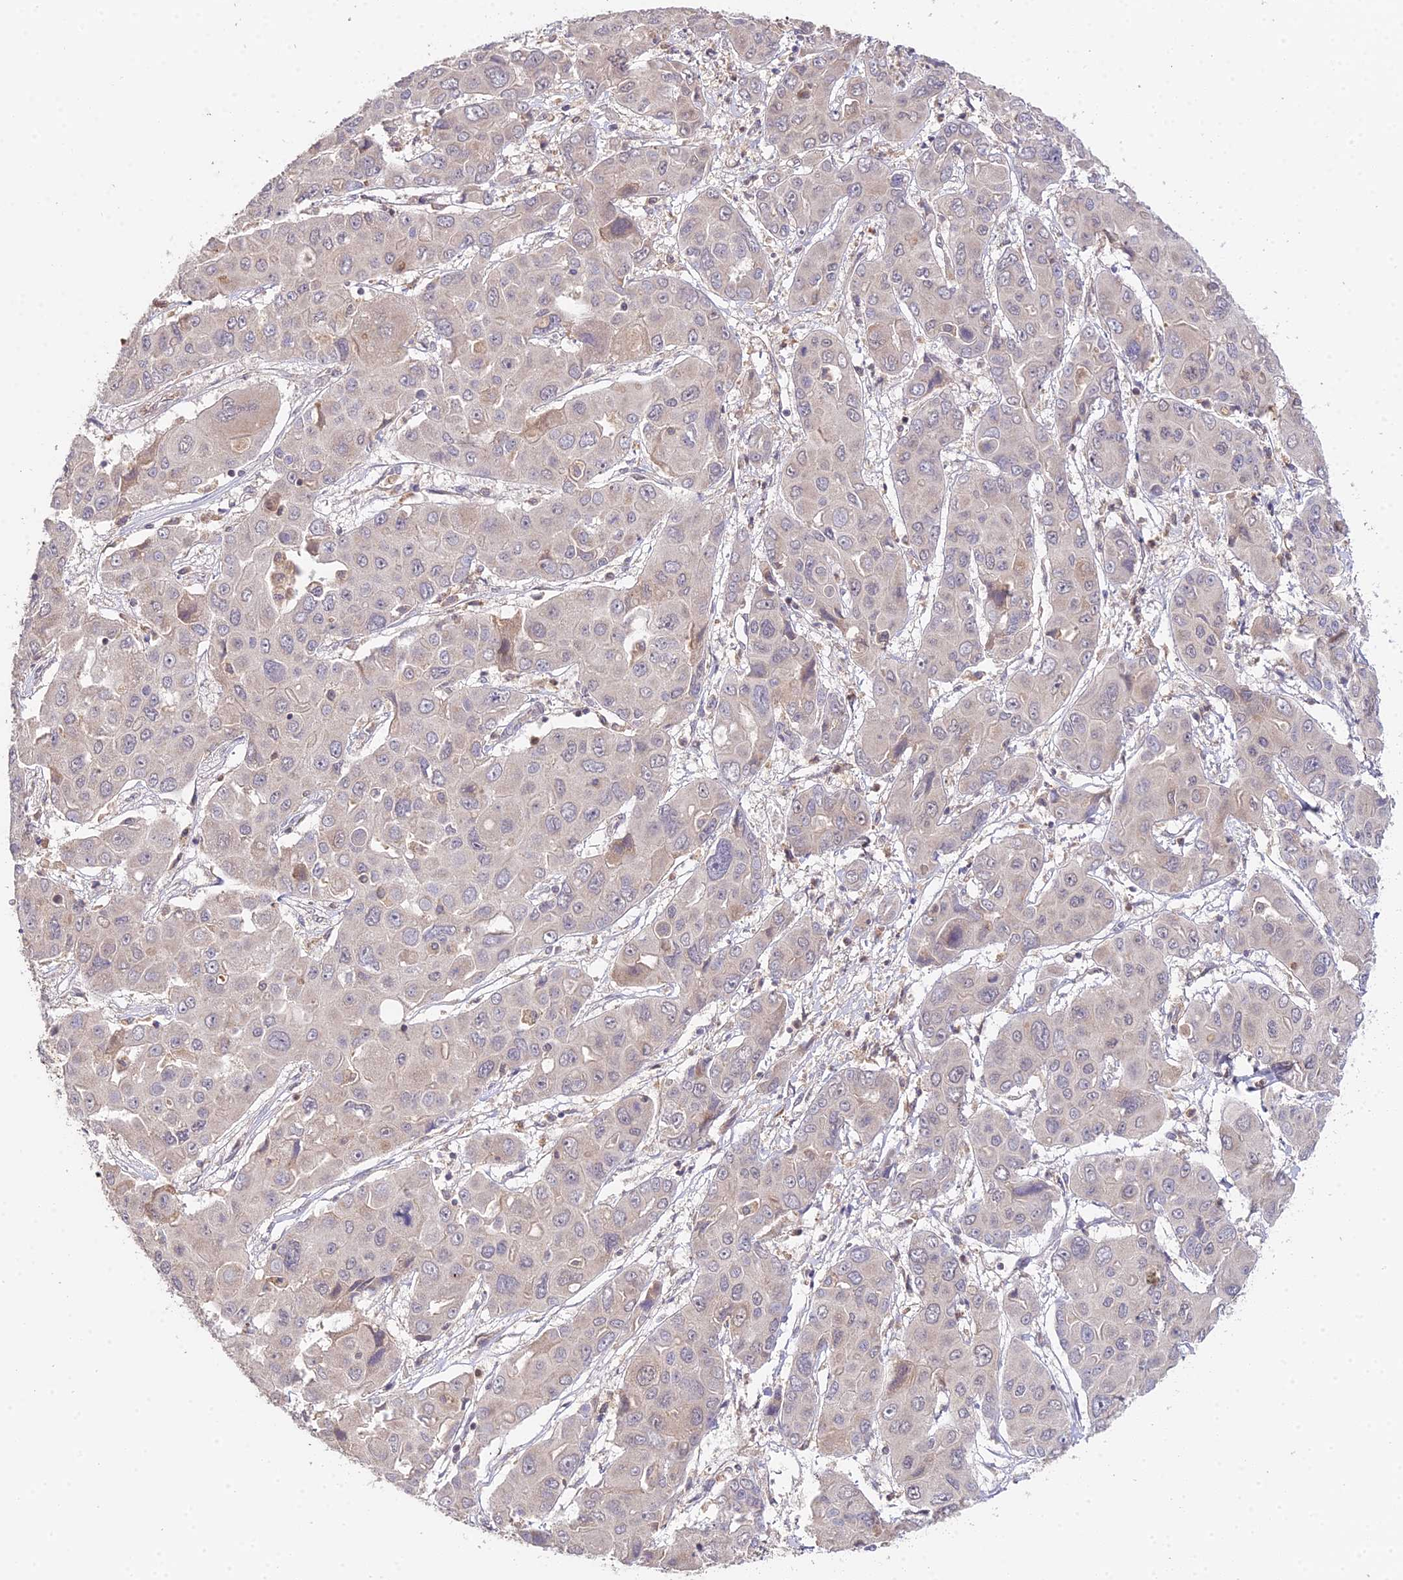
{"staining": {"intensity": "negative", "quantity": "none", "location": "none"}, "tissue": "liver cancer", "cell_type": "Tumor cells", "image_type": "cancer", "snomed": [{"axis": "morphology", "description": "Cholangiocarcinoma"}, {"axis": "topography", "description": "Liver"}], "caption": "Immunohistochemical staining of human liver cholangiocarcinoma exhibits no significant staining in tumor cells.", "gene": "TPRX1", "patient": {"sex": "male", "age": 67}}